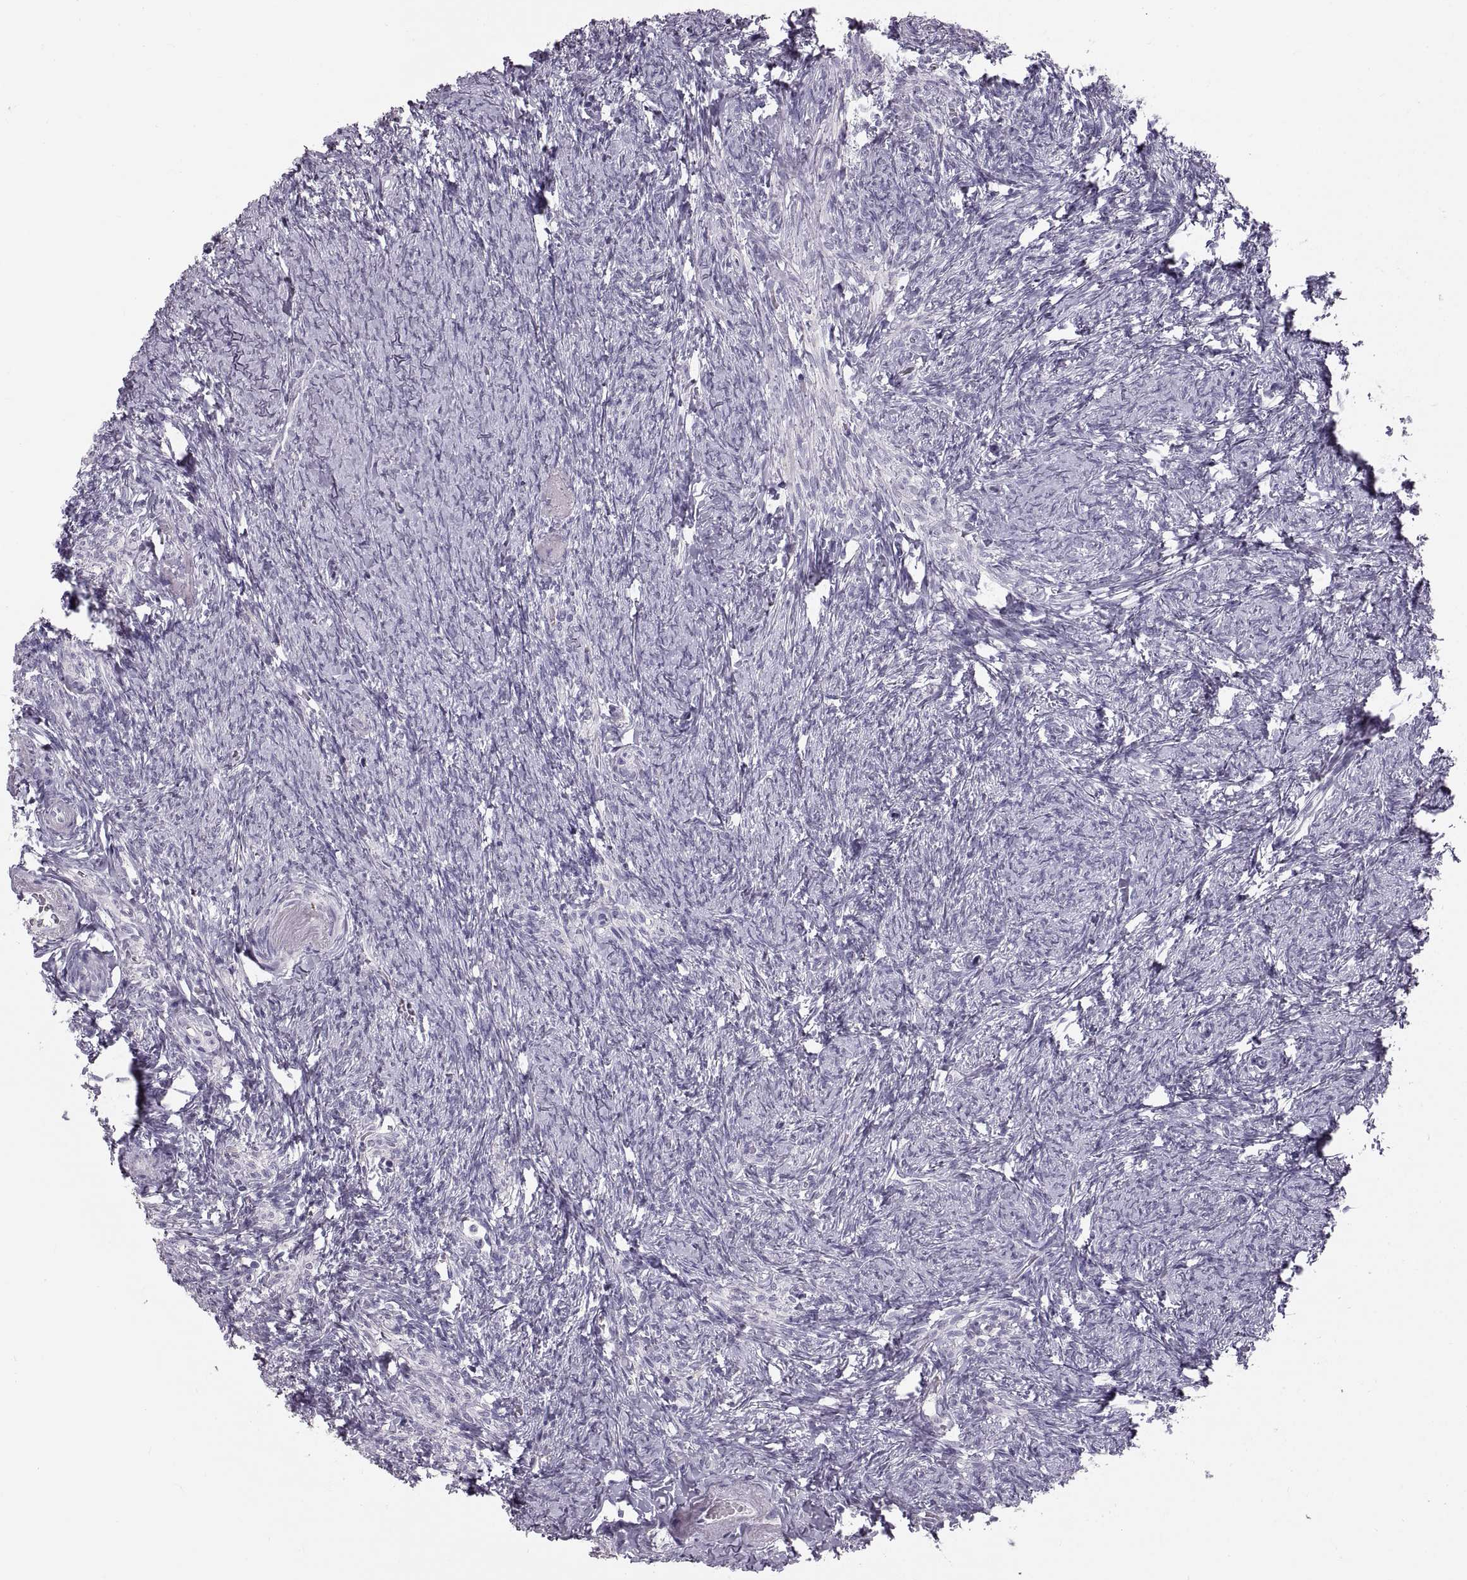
{"staining": {"intensity": "negative", "quantity": "none", "location": "none"}, "tissue": "ovary", "cell_type": "Follicle cells", "image_type": "normal", "snomed": [{"axis": "morphology", "description": "Normal tissue, NOS"}, {"axis": "topography", "description": "Ovary"}], "caption": "DAB (3,3'-diaminobenzidine) immunohistochemical staining of benign ovary demonstrates no significant positivity in follicle cells.", "gene": "WBP2NL", "patient": {"sex": "female", "age": 72}}